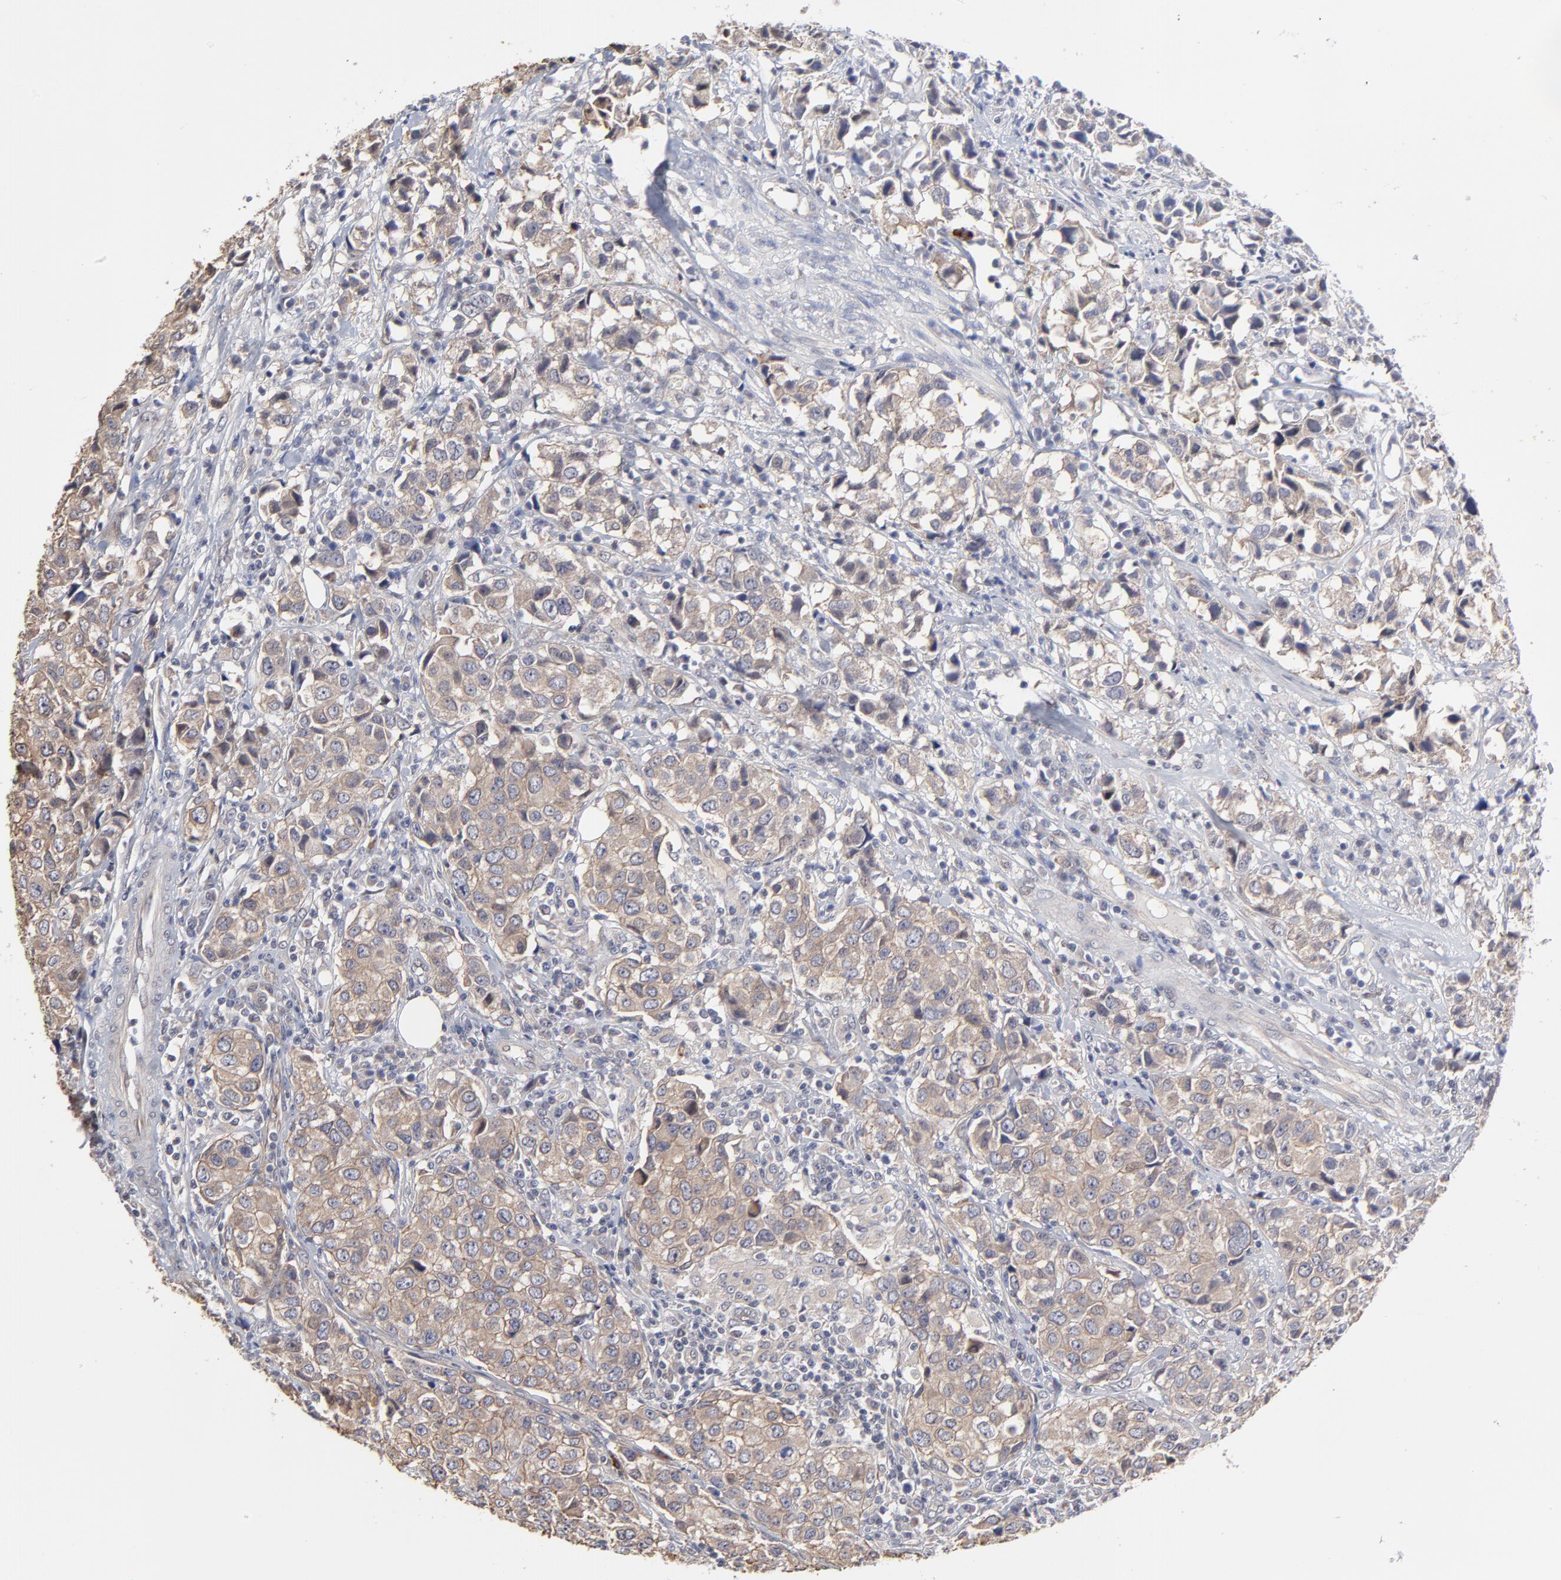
{"staining": {"intensity": "weak", "quantity": ">75%", "location": "cytoplasmic/membranous"}, "tissue": "urothelial cancer", "cell_type": "Tumor cells", "image_type": "cancer", "snomed": [{"axis": "morphology", "description": "Urothelial carcinoma, High grade"}, {"axis": "topography", "description": "Urinary bladder"}], "caption": "Immunohistochemistry photomicrograph of neoplastic tissue: high-grade urothelial carcinoma stained using immunohistochemistry demonstrates low levels of weak protein expression localized specifically in the cytoplasmic/membranous of tumor cells, appearing as a cytoplasmic/membranous brown color.", "gene": "ZNF157", "patient": {"sex": "female", "age": 75}}